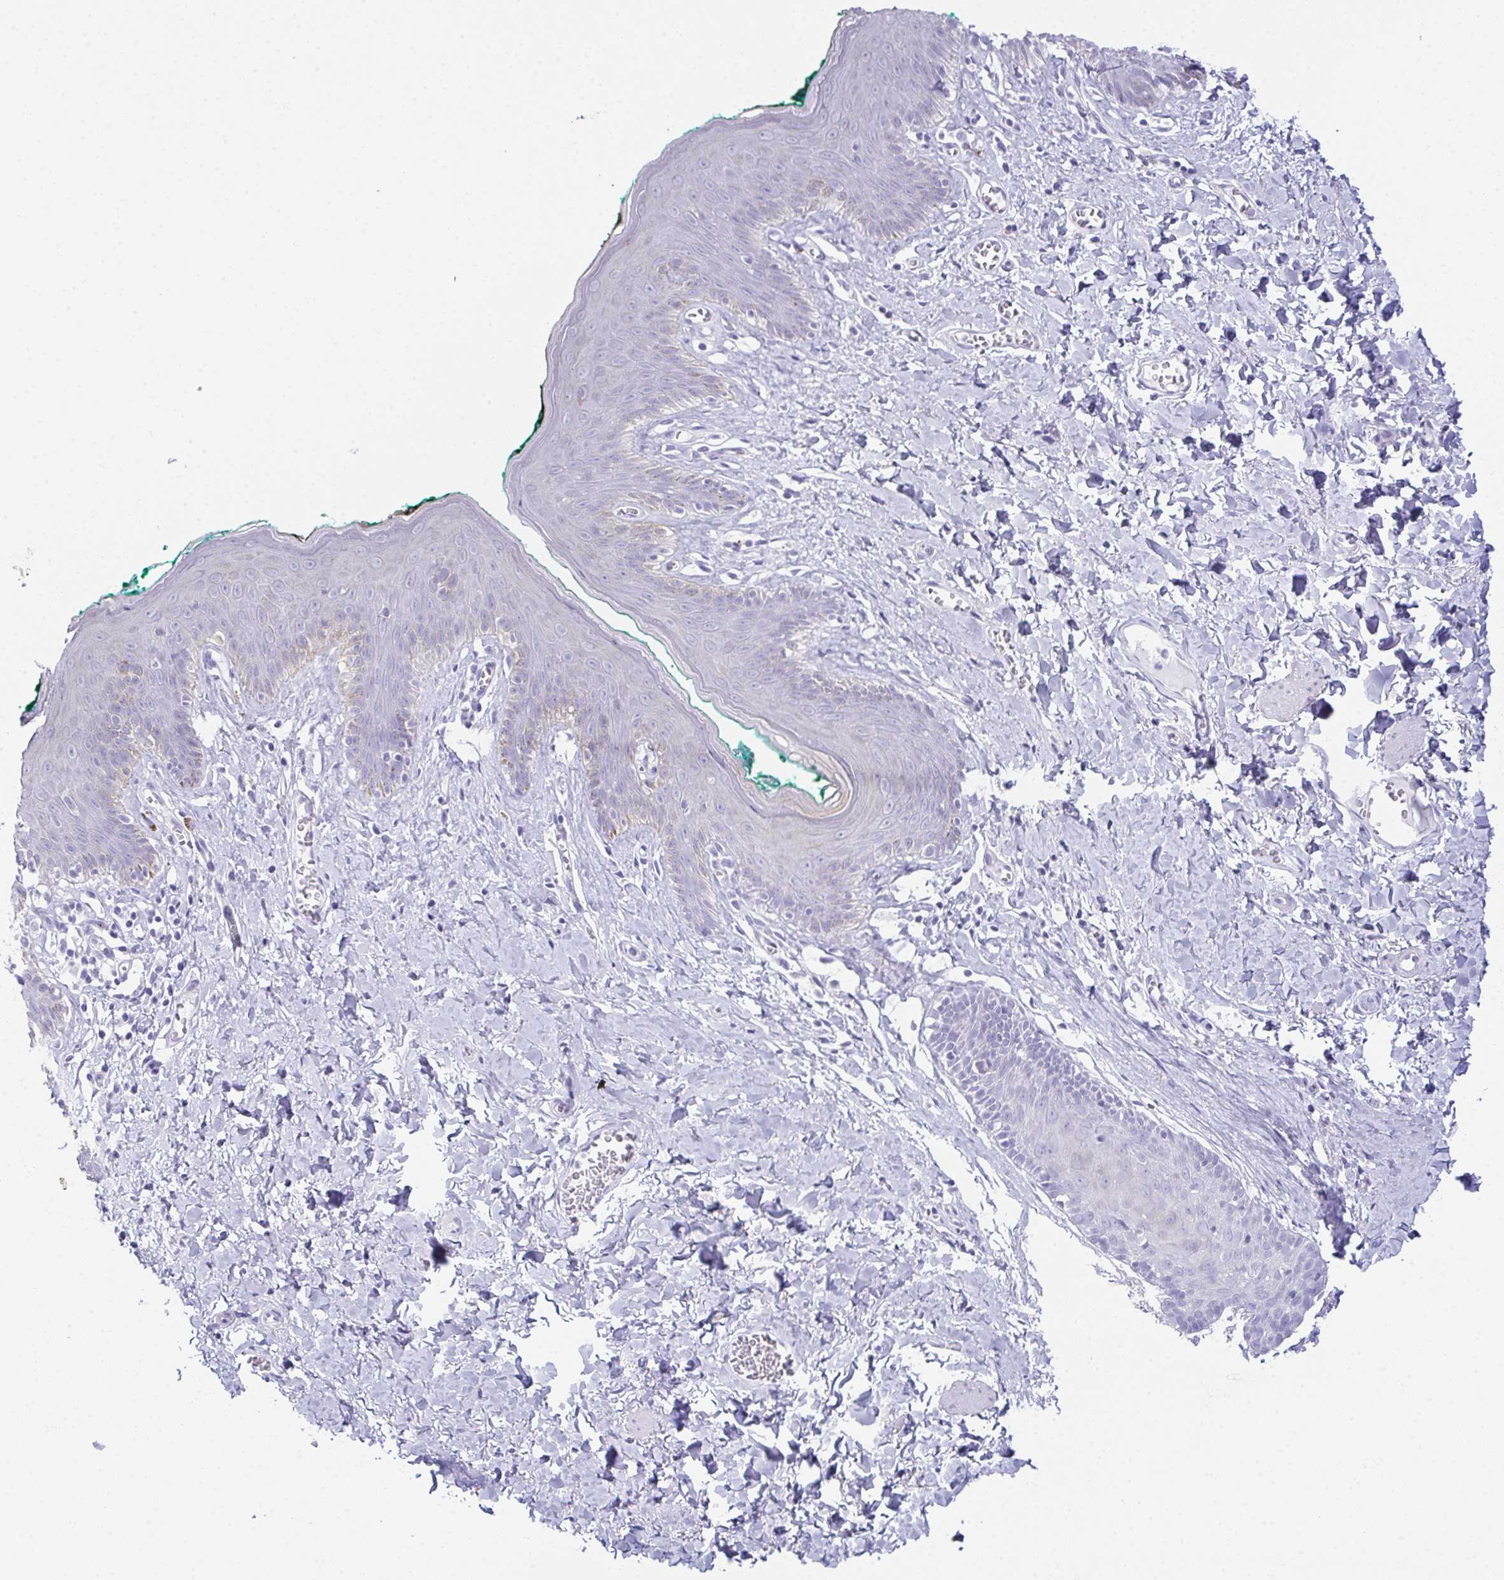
{"staining": {"intensity": "negative", "quantity": "none", "location": "none"}, "tissue": "skin", "cell_type": "Epidermal cells", "image_type": "normal", "snomed": [{"axis": "morphology", "description": "Normal tissue, NOS"}, {"axis": "topography", "description": "Vulva"}, {"axis": "topography", "description": "Peripheral nerve tissue"}], "caption": "A high-resolution image shows immunohistochemistry (IHC) staining of benign skin, which demonstrates no significant staining in epidermal cells. (Stains: DAB (3,3'-diaminobenzidine) immunohistochemistry with hematoxylin counter stain, Microscopy: brightfield microscopy at high magnification).", "gene": "TEX19", "patient": {"sex": "female", "age": 66}}